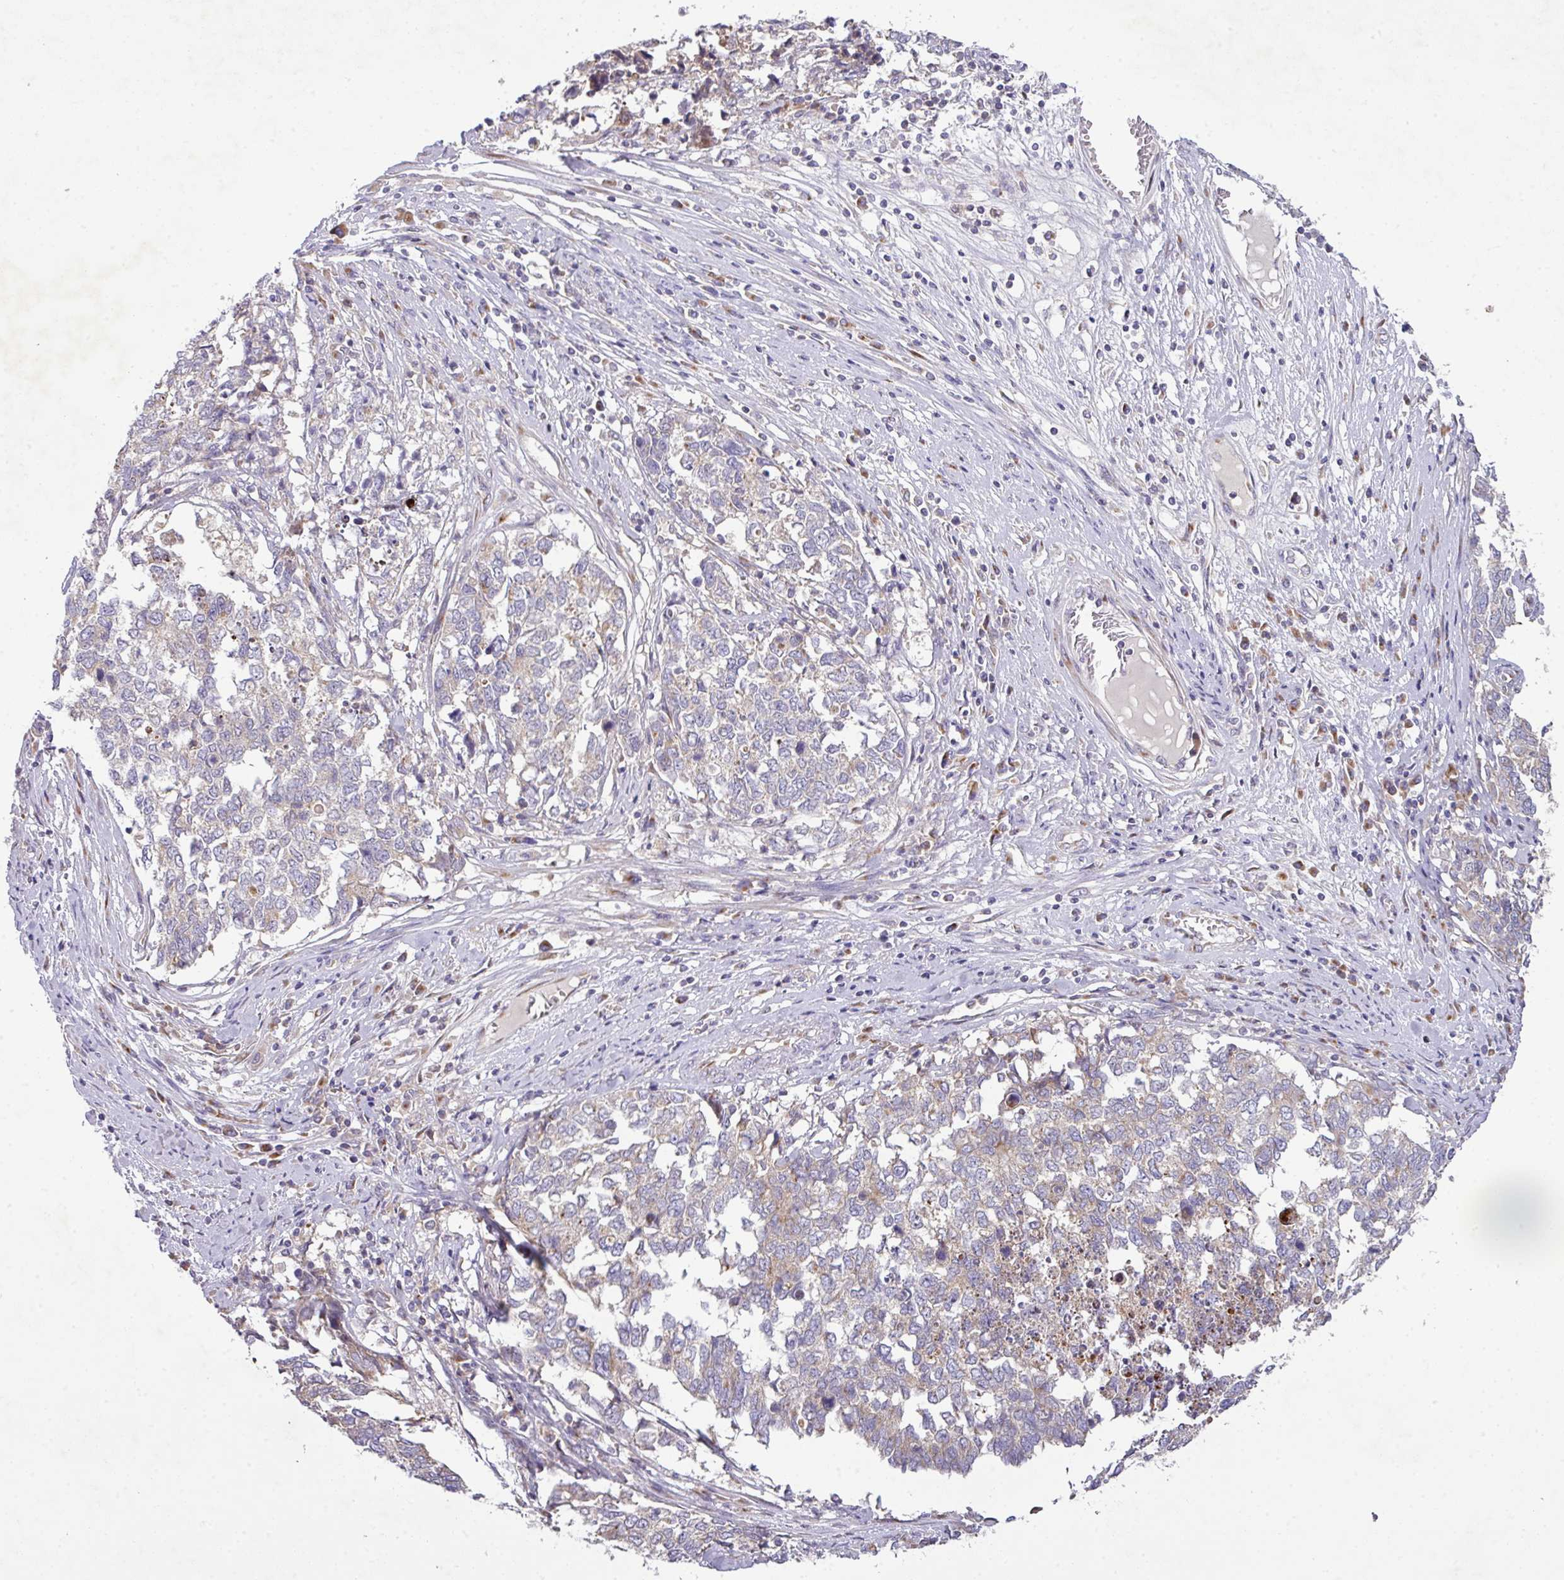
{"staining": {"intensity": "weak", "quantity": "<25%", "location": "cytoplasmic/membranous"}, "tissue": "cervical cancer", "cell_type": "Tumor cells", "image_type": "cancer", "snomed": [{"axis": "morphology", "description": "Squamous cell carcinoma, NOS"}, {"axis": "topography", "description": "Cervix"}], "caption": "Immunohistochemistry micrograph of human squamous cell carcinoma (cervical) stained for a protein (brown), which displays no expression in tumor cells.", "gene": "VTI1A", "patient": {"sex": "female", "age": 63}}